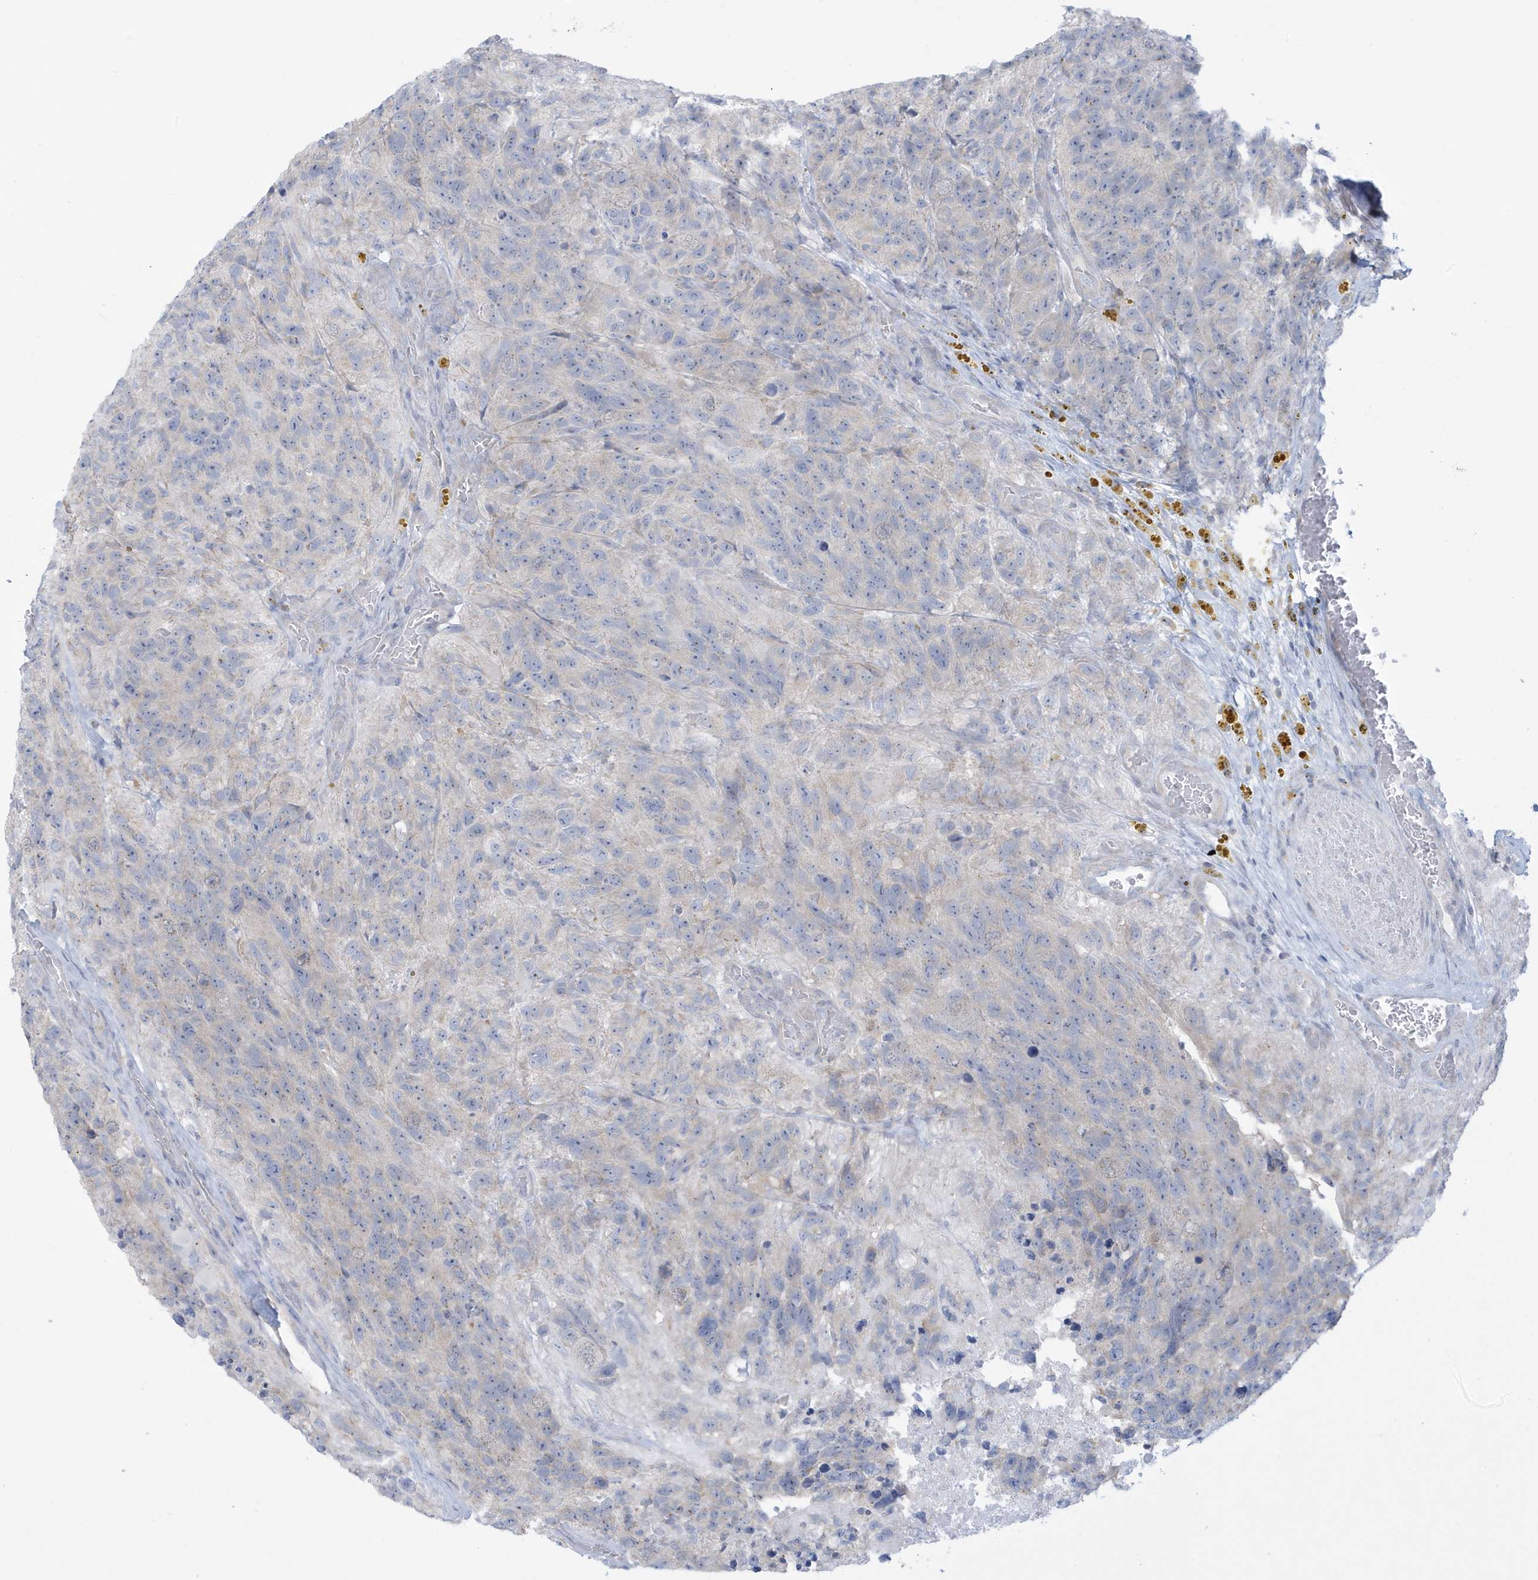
{"staining": {"intensity": "negative", "quantity": "none", "location": "none"}, "tissue": "glioma", "cell_type": "Tumor cells", "image_type": "cancer", "snomed": [{"axis": "morphology", "description": "Glioma, malignant, High grade"}, {"axis": "topography", "description": "Brain"}], "caption": "Histopathology image shows no protein expression in tumor cells of glioma tissue.", "gene": "SLAMF9", "patient": {"sex": "male", "age": 69}}